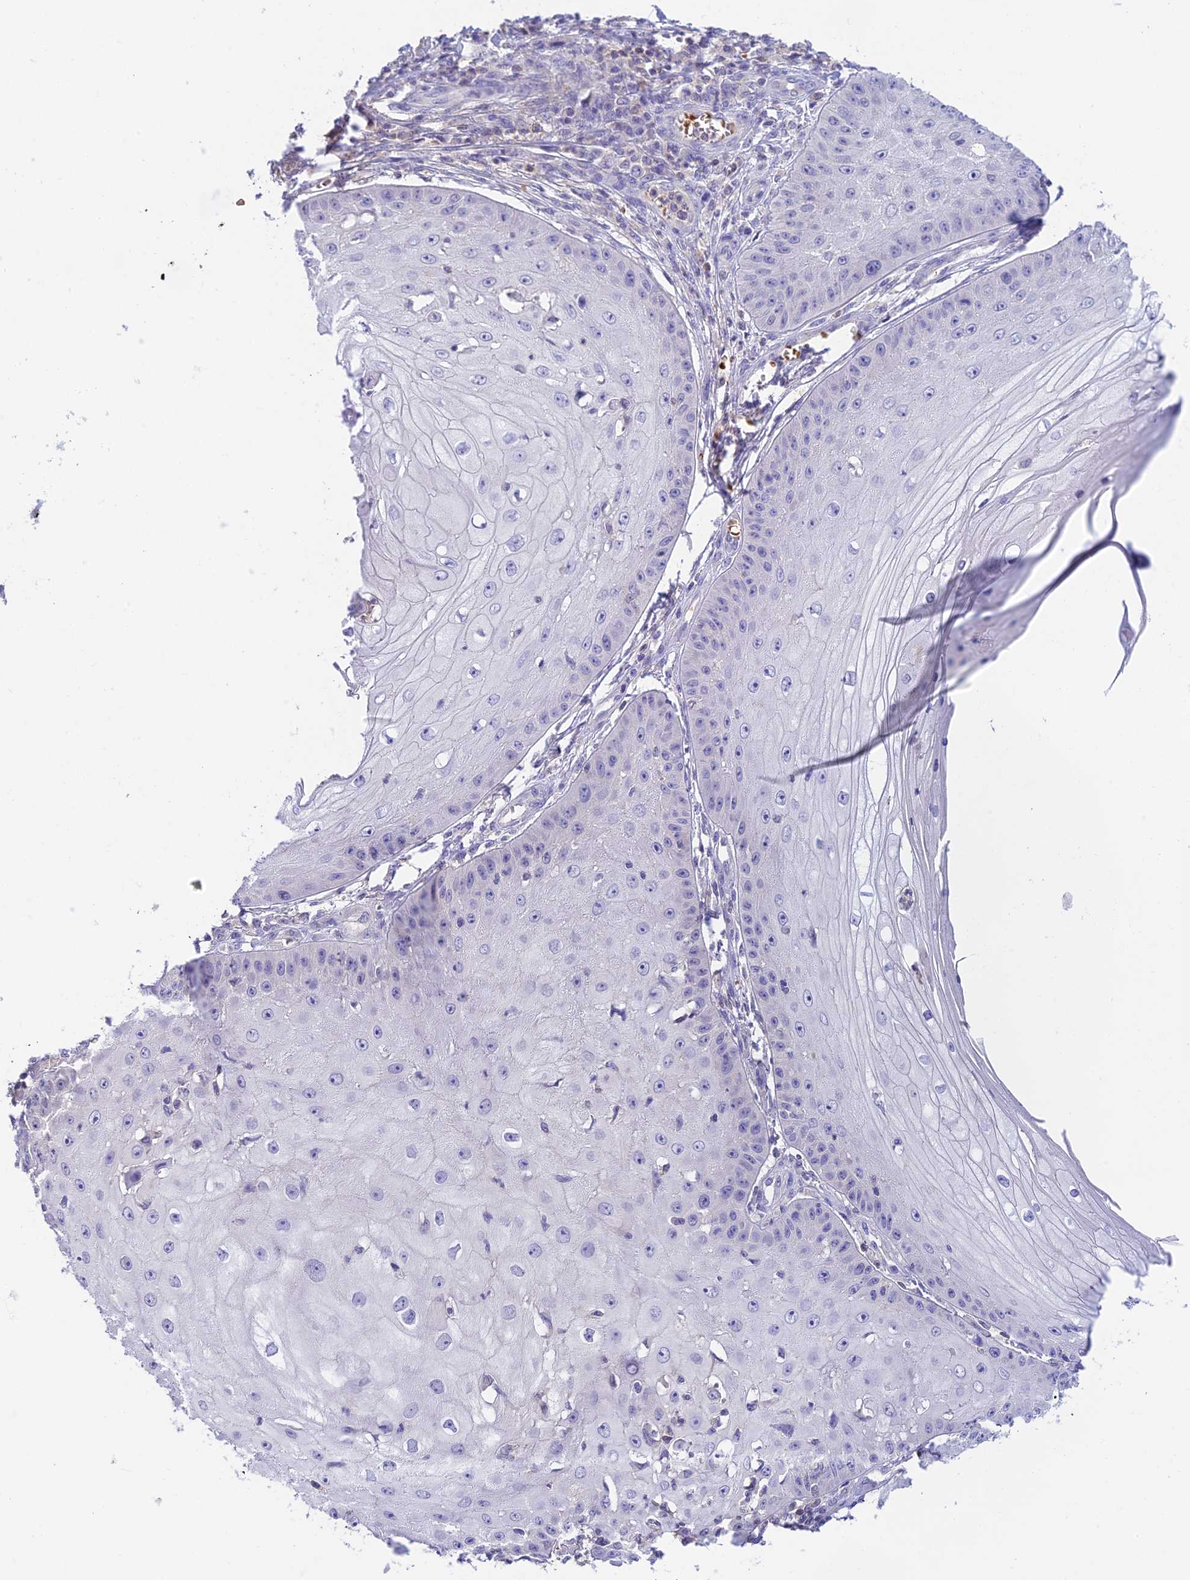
{"staining": {"intensity": "negative", "quantity": "none", "location": "none"}, "tissue": "skin cancer", "cell_type": "Tumor cells", "image_type": "cancer", "snomed": [{"axis": "morphology", "description": "Squamous cell carcinoma, NOS"}, {"axis": "topography", "description": "Skin"}], "caption": "The image displays no significant positivity in tumor cells of skin cancer (squamous cell carcinoma).", "gene": "HDHD2", "patient": {"sex": "male", "age": 70}}